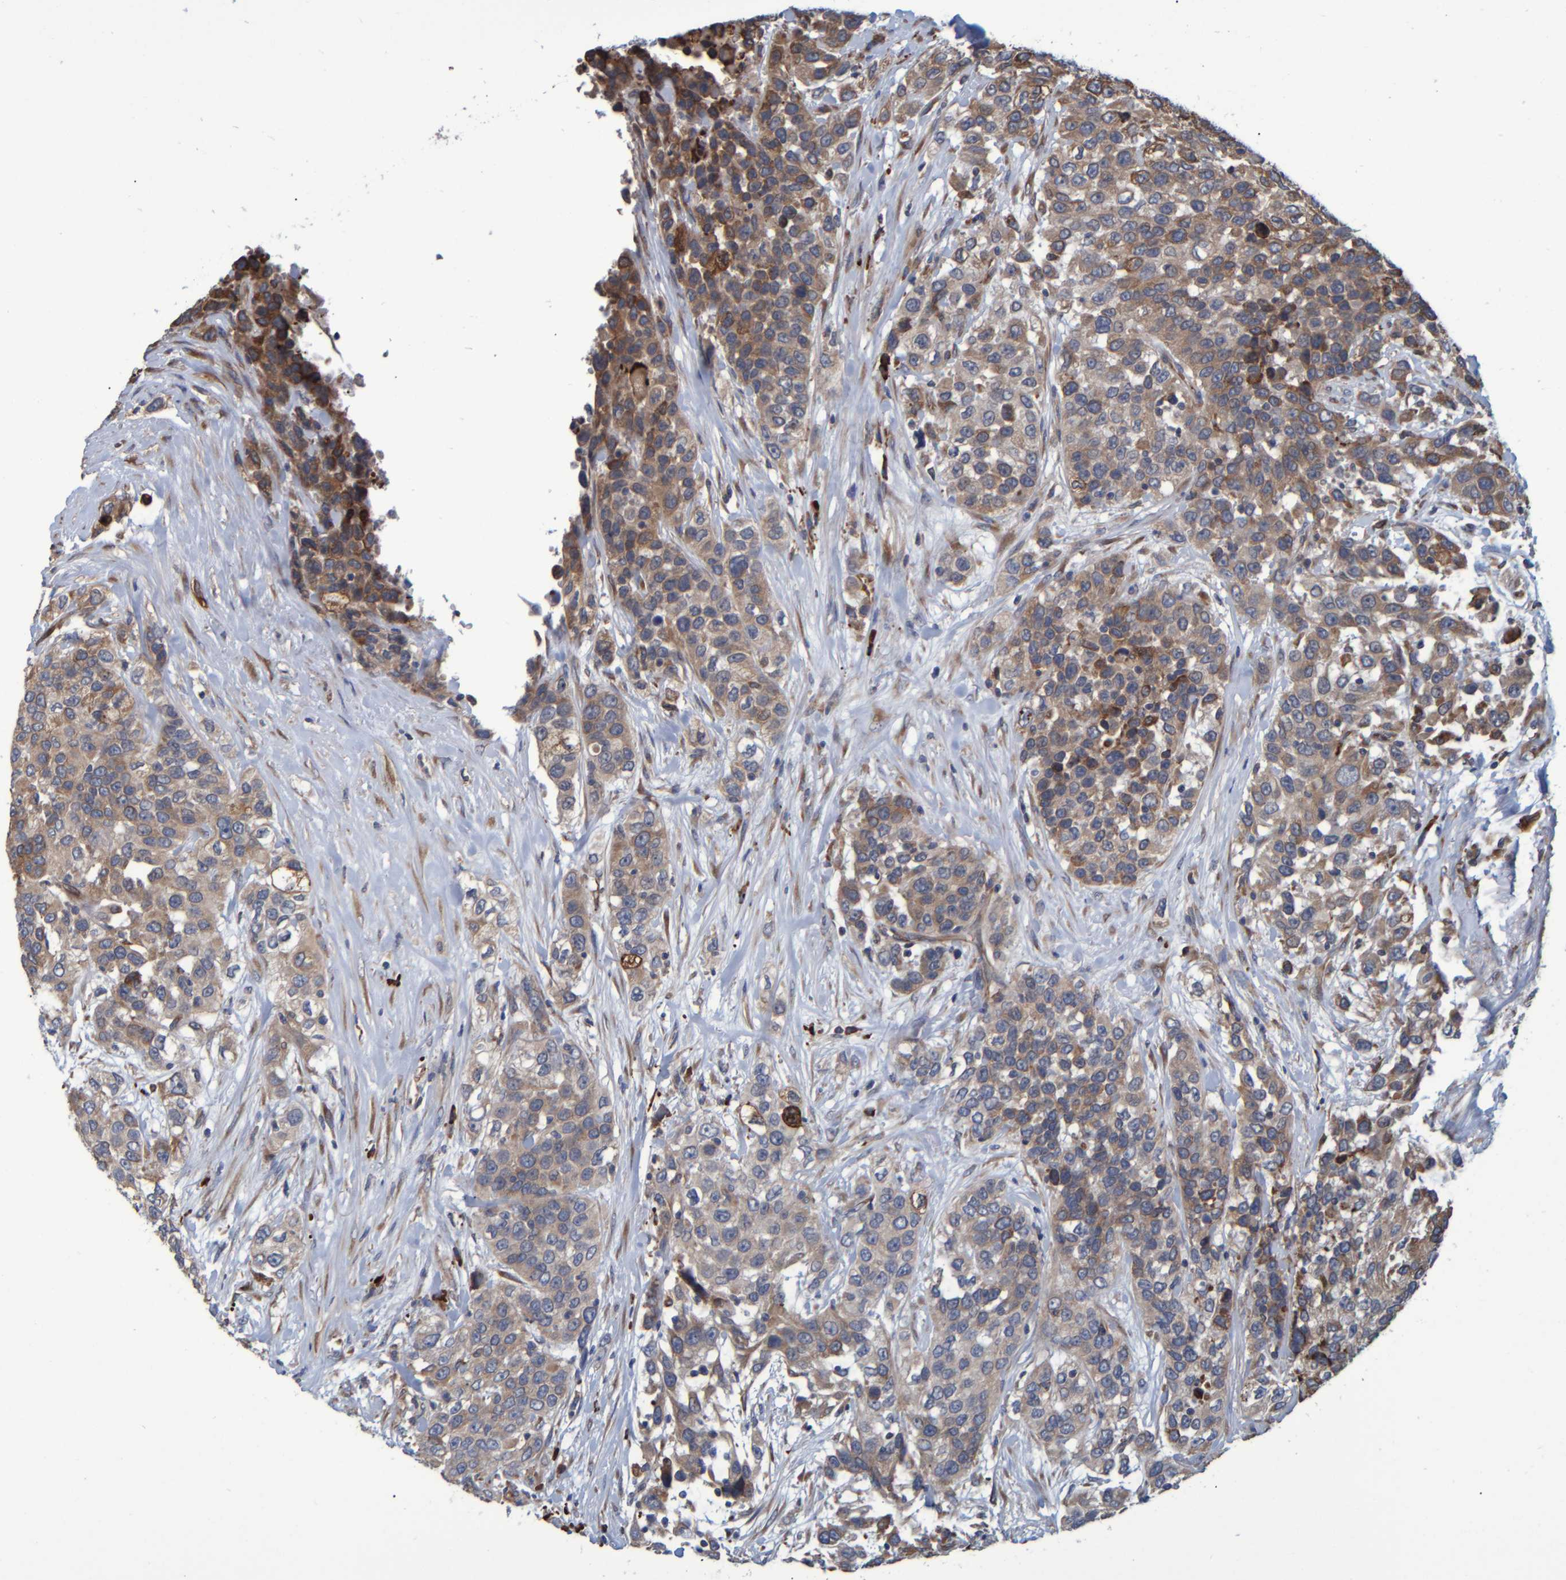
{"staining": {"intensity": "moderate", "quantity": ">75%", "location": "cytoplasmic/membranous"}, "tissue": "urothelial cancer", "cell_type": "Tumor cells", "image_type": "cancer", "snomed": [{"axis": "morphology", "description": "Urothelial carcinoma, High grade"}, {"axis": "topography", "description": "Urinary bladder"}], "caption": "Immunohistochemical staining of human urothelial cancer displays moderate cytoplasmic/membranous protein expression in about >75% of tumor cells.", "gene": "SPAG5", "patient": {"sex": "female", "age": 80}}